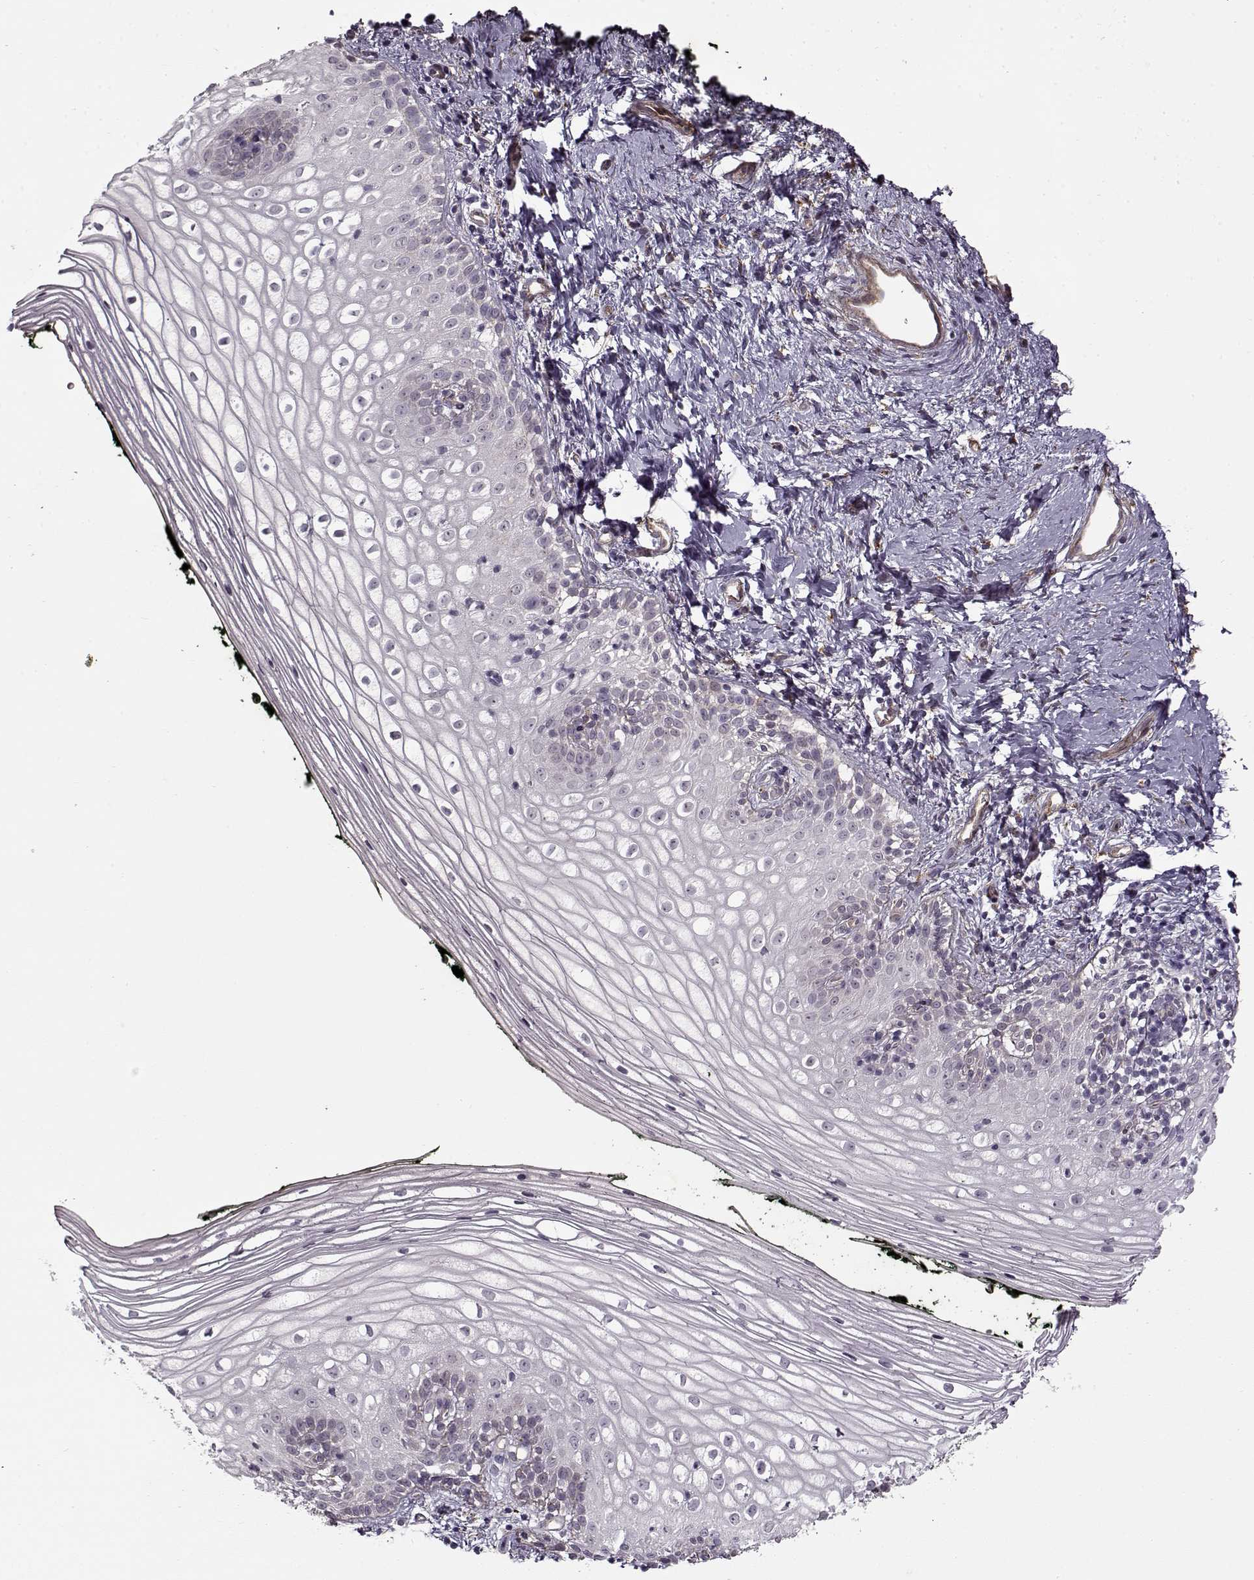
{"staining": {"intensity": "negative", "quantity": "none", "location": "none"}, "tissue": "vagina", "cell_type": "Squamous epithelial cells", "image_type": "normal", "snomed": [{"axis": "morphology", "description": "Normal tissue, NOS"}, {"axis": "topography", "description": "Vagina"}], "caption": "Immunohistochemistry of normal vagina shows no expression in squamous epithelial cells. The staining is performed using DAB brown chromogen with nuclei counter-stained in using hematoxylin.", "gene": "LAMB2", "patient": {"sex": "female", "age": 47}}